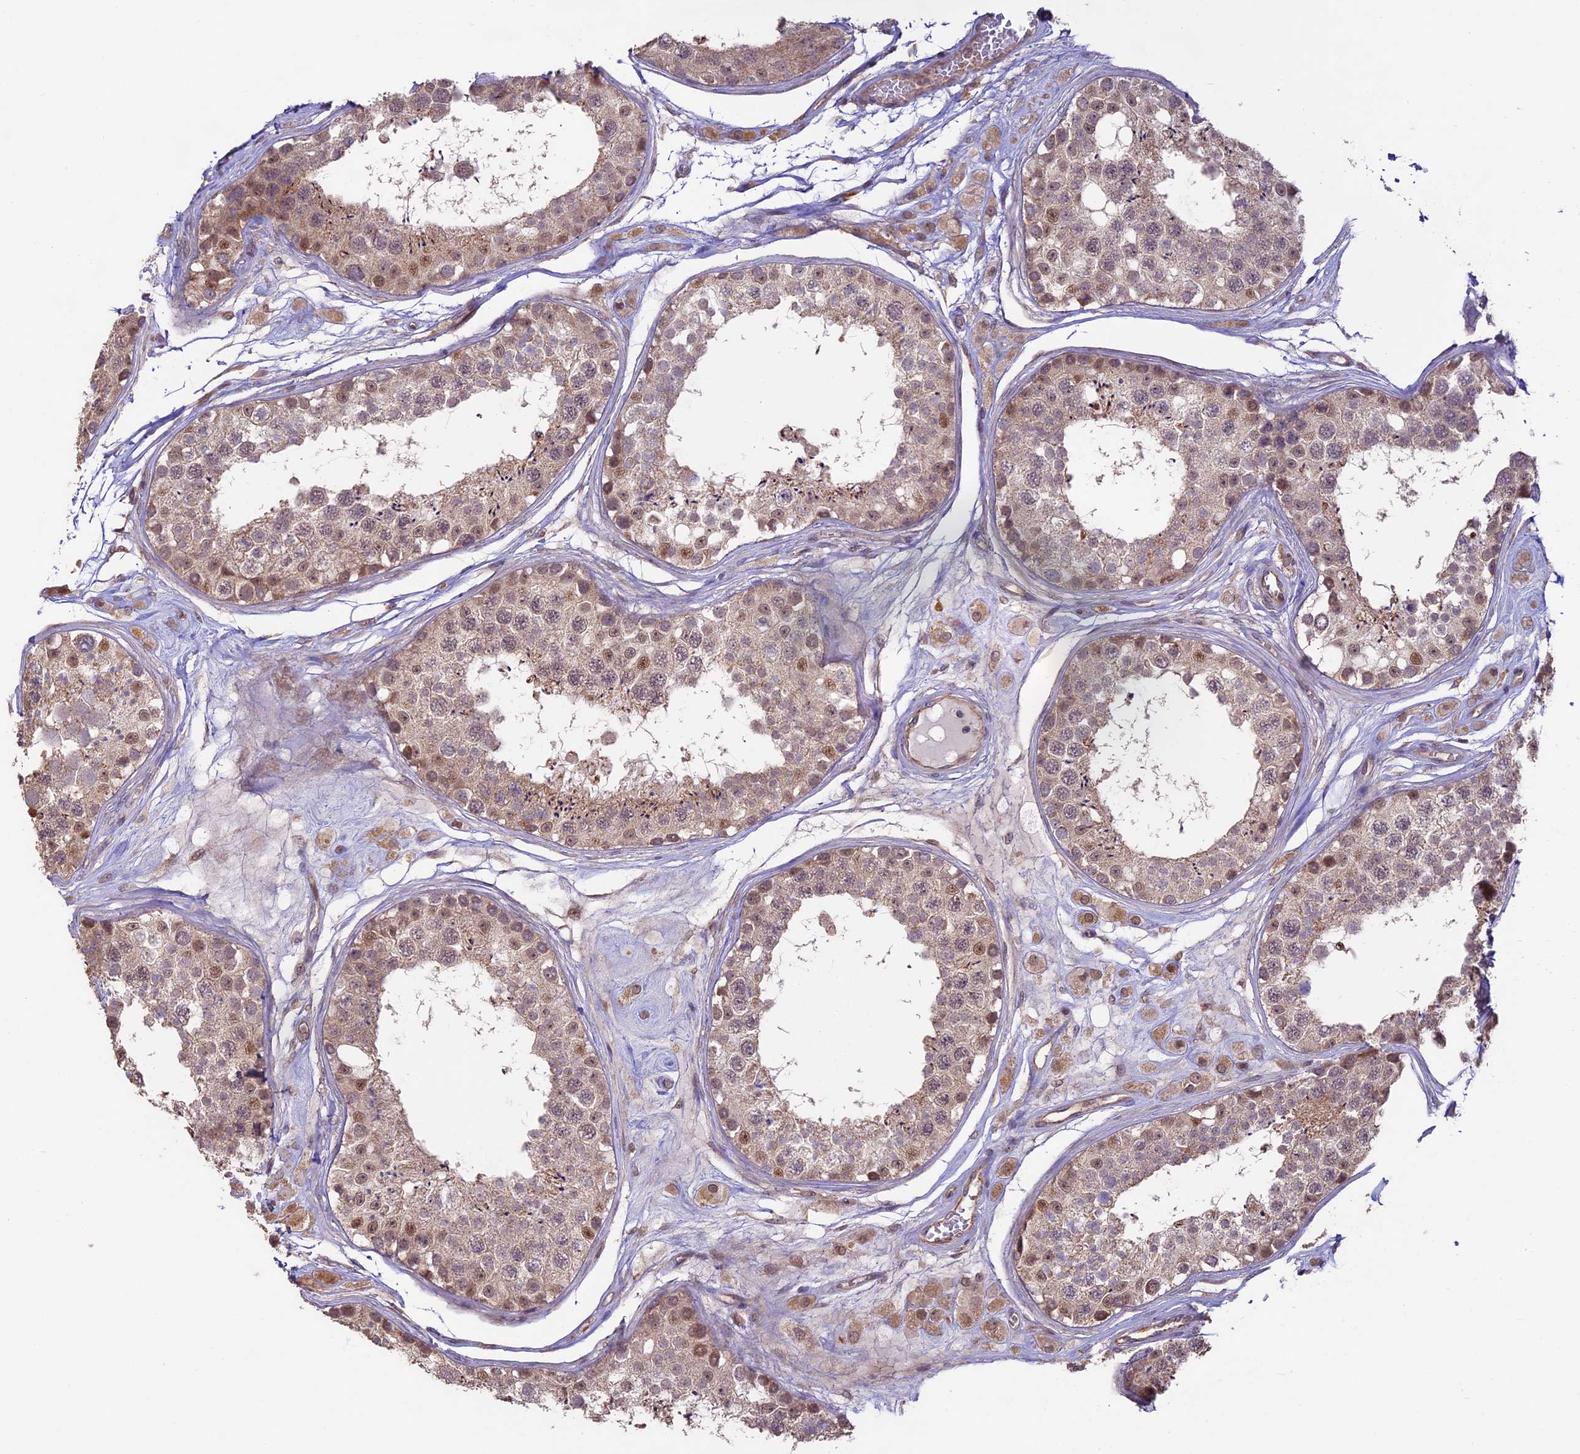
{"staining": {"intensity": "weak", "quantity": "25%-75%", "location": "cytoplasmic/membranous,nuclear"}, "tissue": "testis", "cell_type": "Cells in seminiferous ducts", "image_type": "normal", "snomed": [{"axis": "morphology", "description": "Normal tissue, NOS"}, {"axis": "topography", "description": "Testis"}], "caption": "DAB immunohistochemical staining of normal testis displays weak cytoplasmic/membranous,nuclear protein positivity in about 25%-75% of cells in seminiferous ducts.", "gene": "BCAS4", "patient": {"sex": "male", "age": 25}}